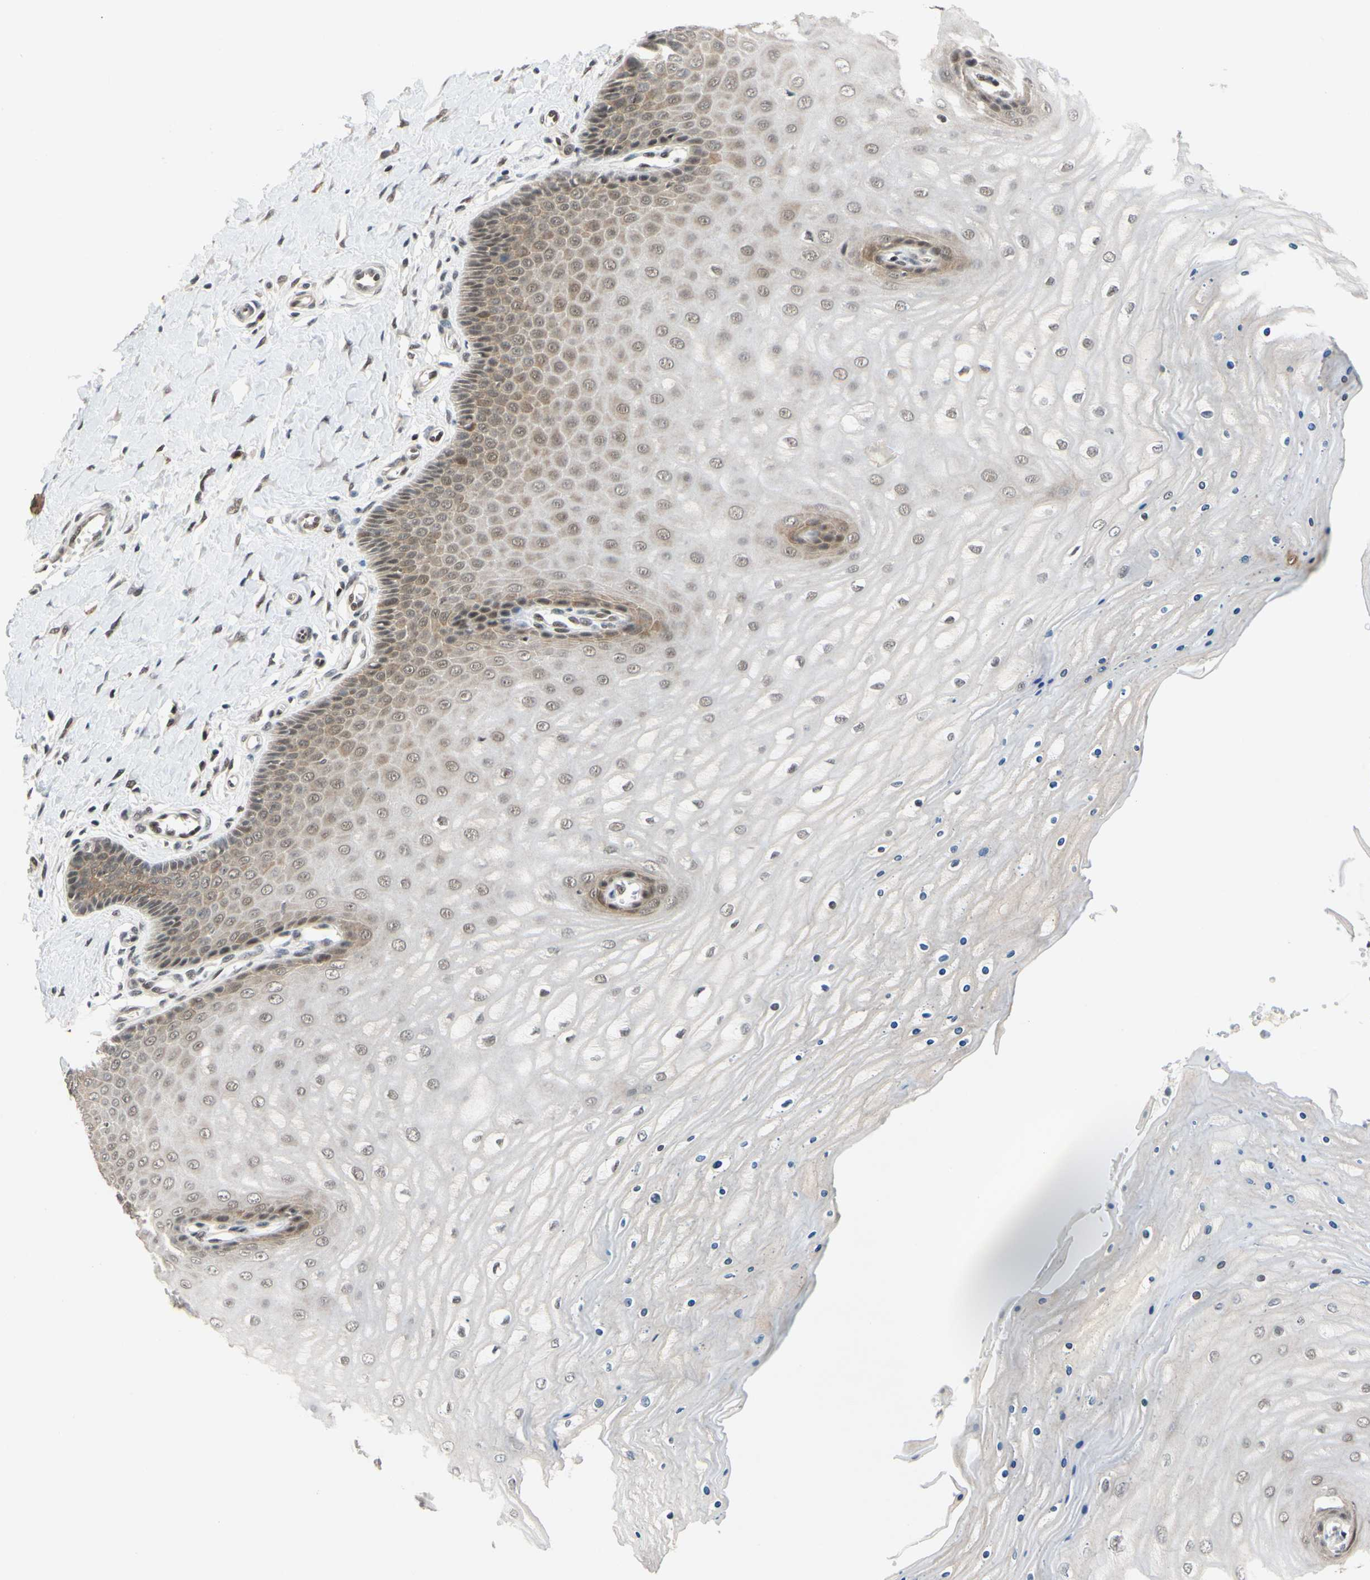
{"staining": {"intensity": "moderate", "quantity": ">75%", "location": "nuclear"}, "tissue": "cervix", "cell_type": "Glandular cells", "image_type": "normal", "snomed": [{"axis": "morphology", "description": "Normal tissue, NOS"}, {"axis": "topography", "description": "Cervix"}], "caption": "The histopathology image shows immunohistochemical staining of unremarkable cervix. There is moderate nuclear staining is seen in about >75% of glandular cells. The staining was performed using DAB (3,3'-diaminobenzidine), with brown indicating positive protein expression. Nuclei are stained blue with hematoxylin.", "gene": "TAF4", "patient": {"sex": "female", "age": 55}}